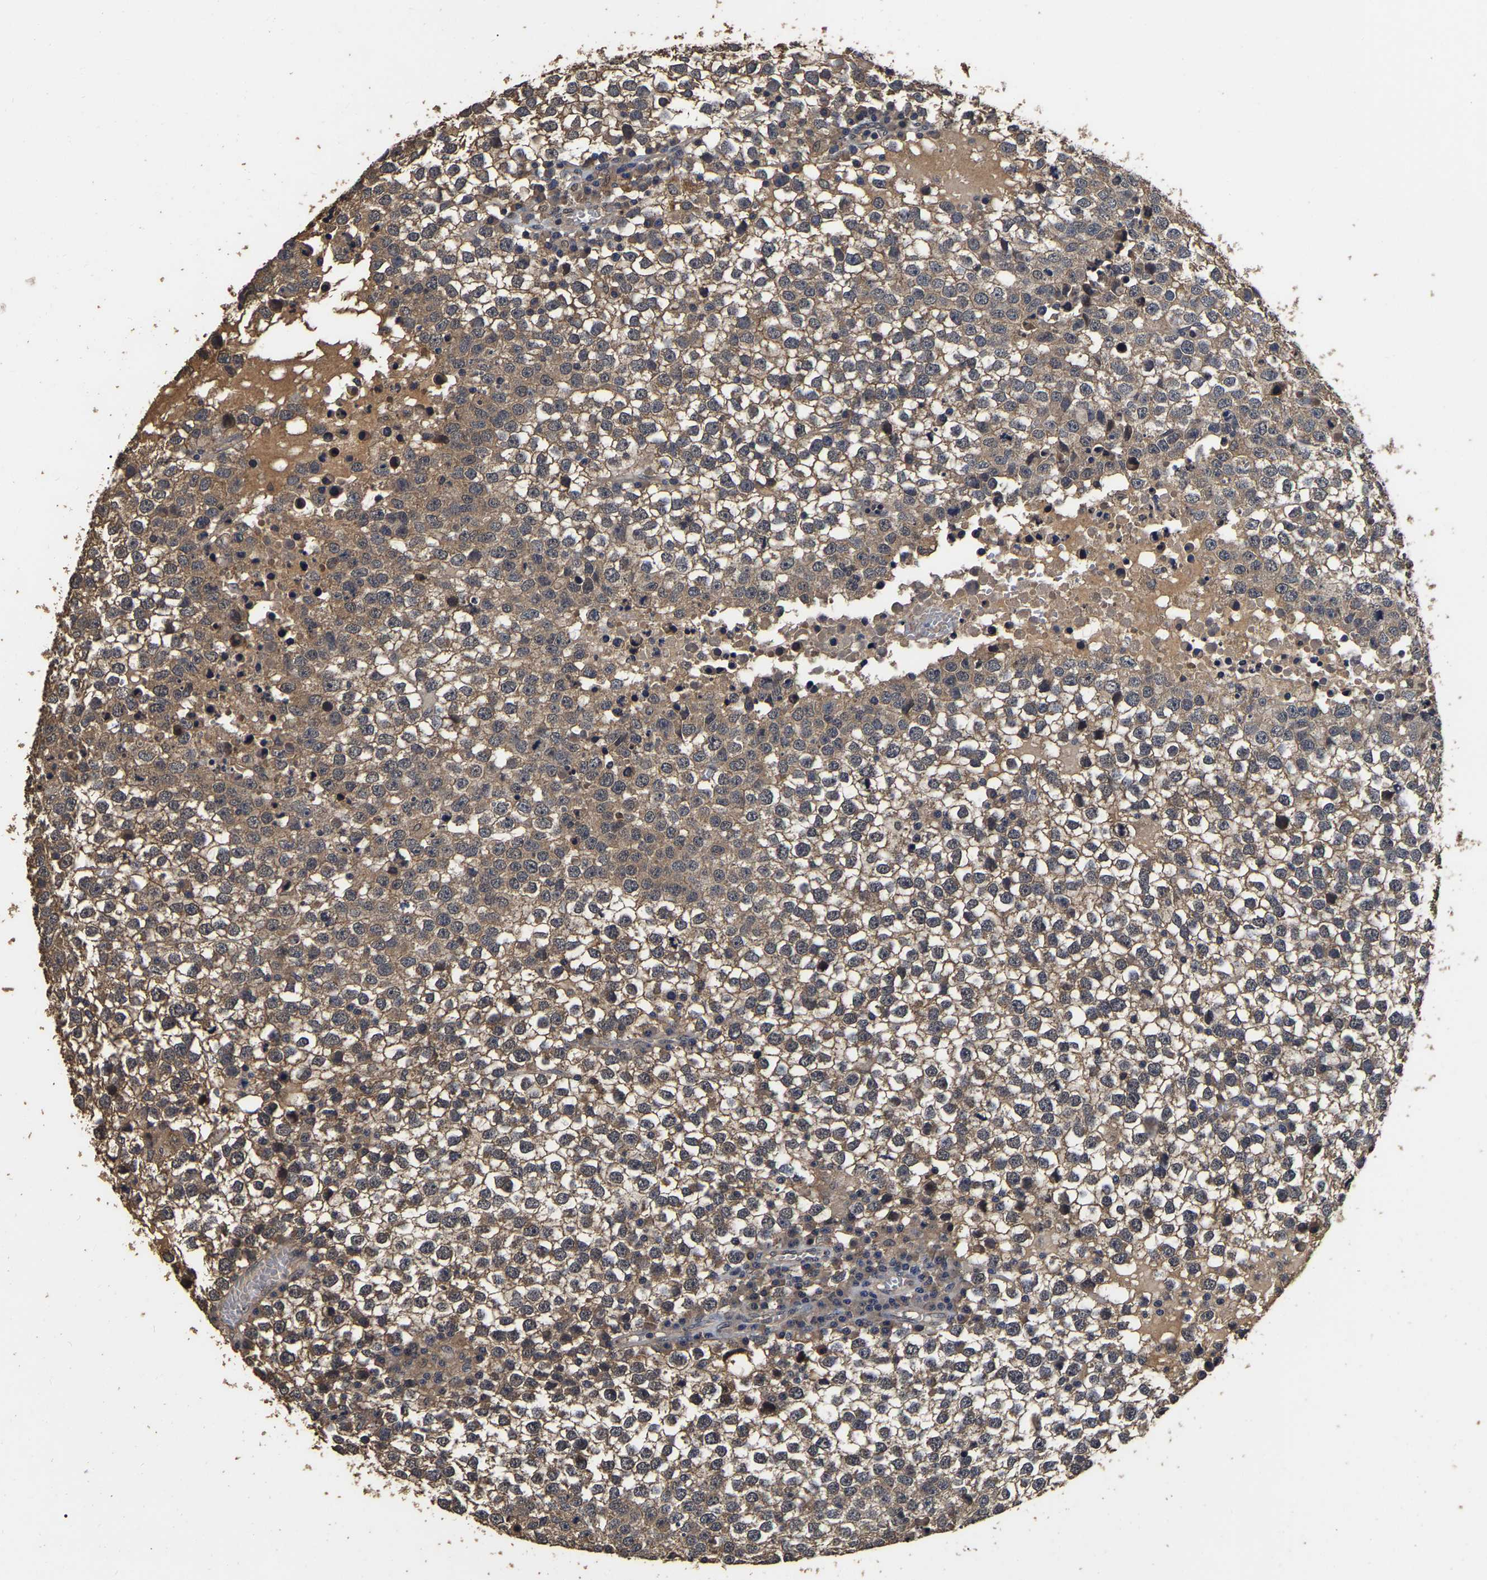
{"staining": {"intensity": "moderate", "quantity": ">75%", "location": "cytoplasmic/membranous"}, "tissue": "testis cancer", "cell_type": "Tumor cells", "image_type": "cancer", "snomed": [{"axis": "morphology", "description": "Seminoma, NOS"}, {"axis": "topography", "description": "Testis"}], "caption": "Seminoma (testis) stained with a brown dye reveals moderate cytoplasmic/membranous positive staining in approximately >75% of tumor cells.", "gene": "STK32C", "patient": {"sex": "male", "age": 65}}